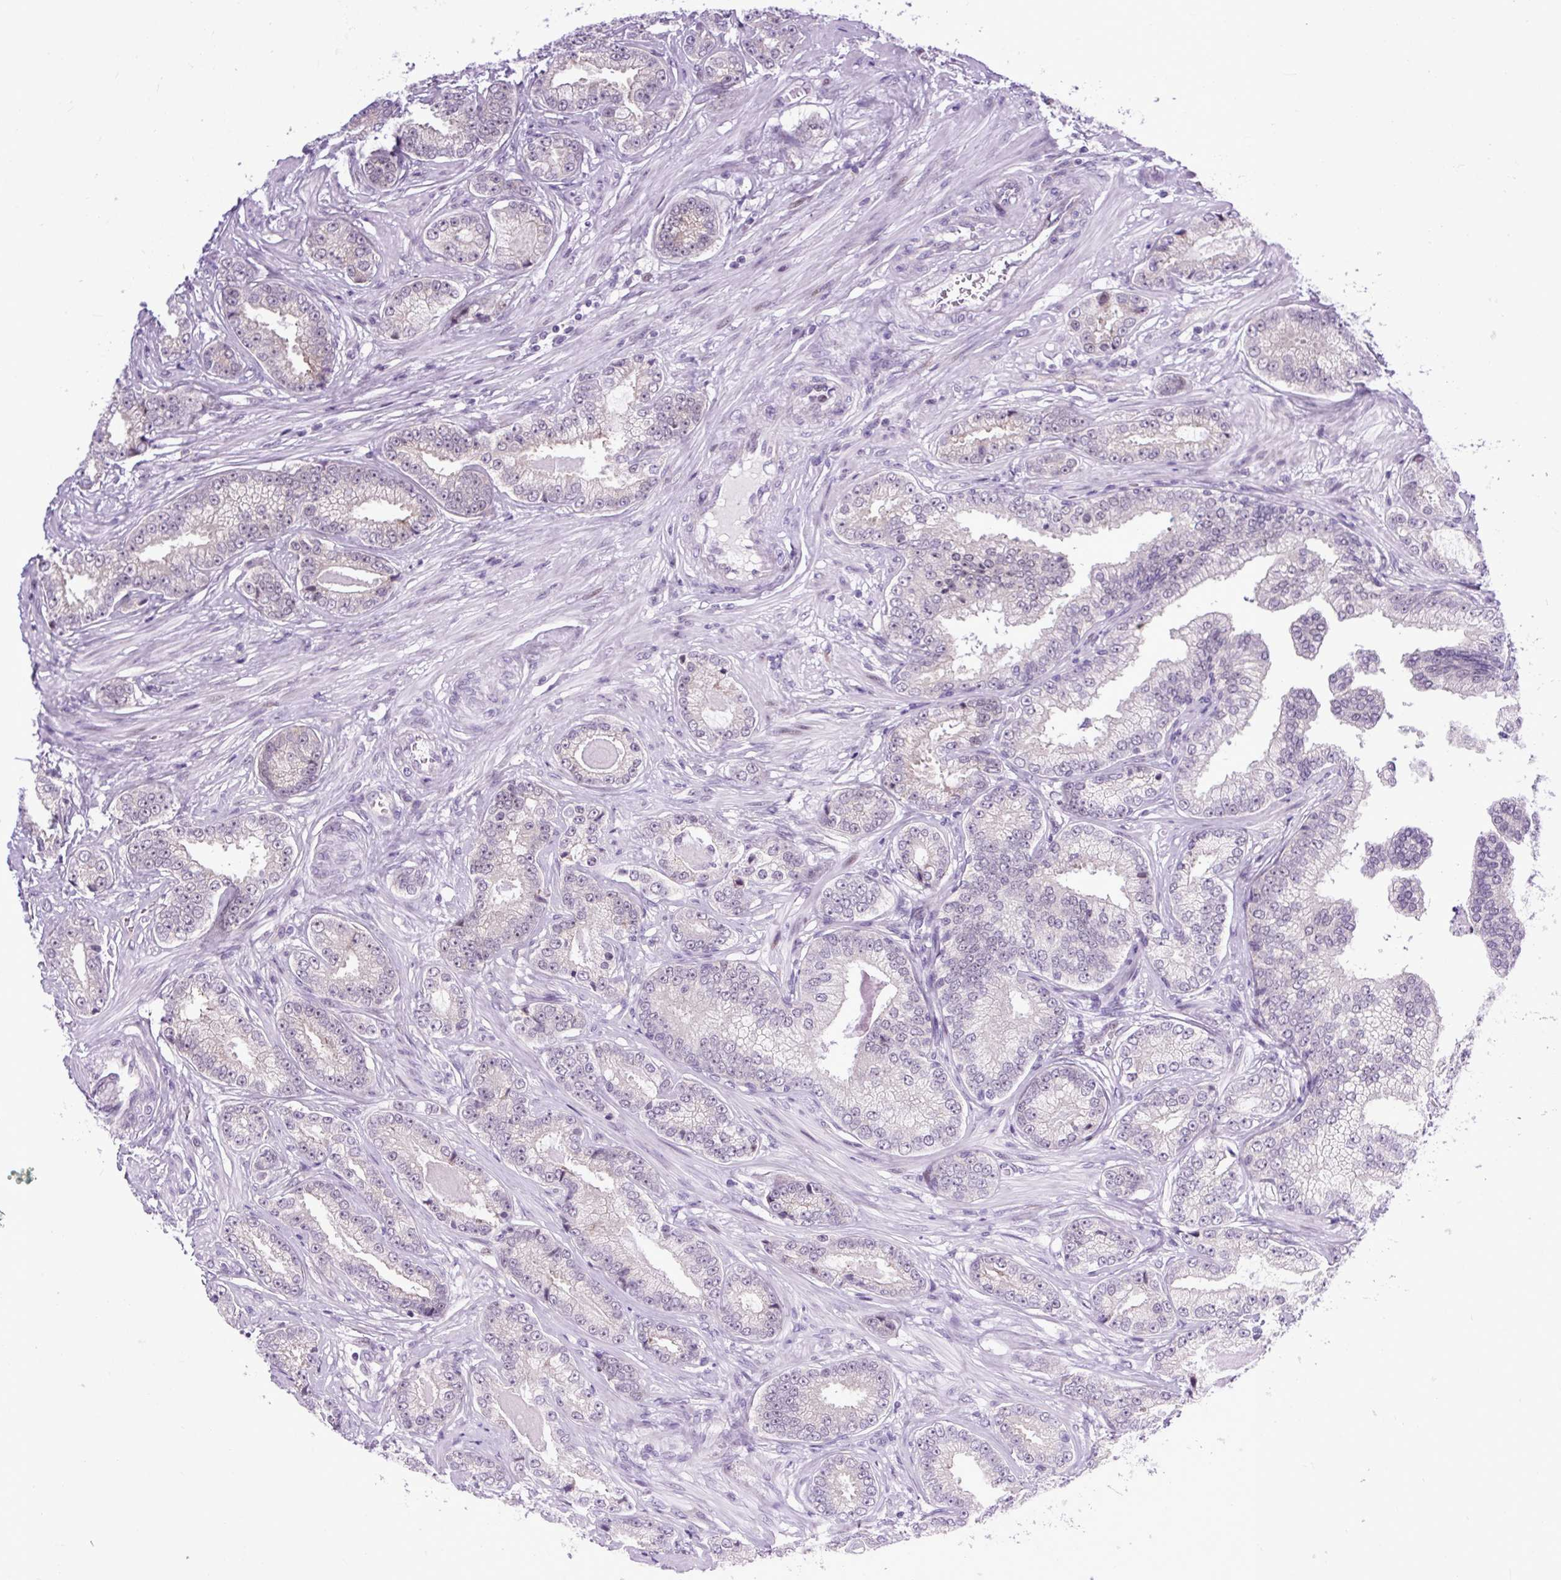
{"staining": {"intensity": "negative", "quantity": "none", "location": "none"}, "tissue": "prostate cancer", "cell_type": "Tumor cells", "image_type": "cancer", "snomed": [{"axis": "morphology", "description": "Adenocarcinoma, Low grade"}, {"axis": "topography", "description": "Prostate"}], "caption": "Immunohistochemical staining of human adenocarcinoma (low-grade) (prostate) exhibits no significant positivity in tumor cells. (Stains: DAB (3,3'-diaminobenzidine) immunohistochemistry (IHC) with hematoxylin counter stain, Microscopy: brightfield microscopy at high magnification).", "gene": "CLK2", "patient": {"sex": "male", "age": 61}}